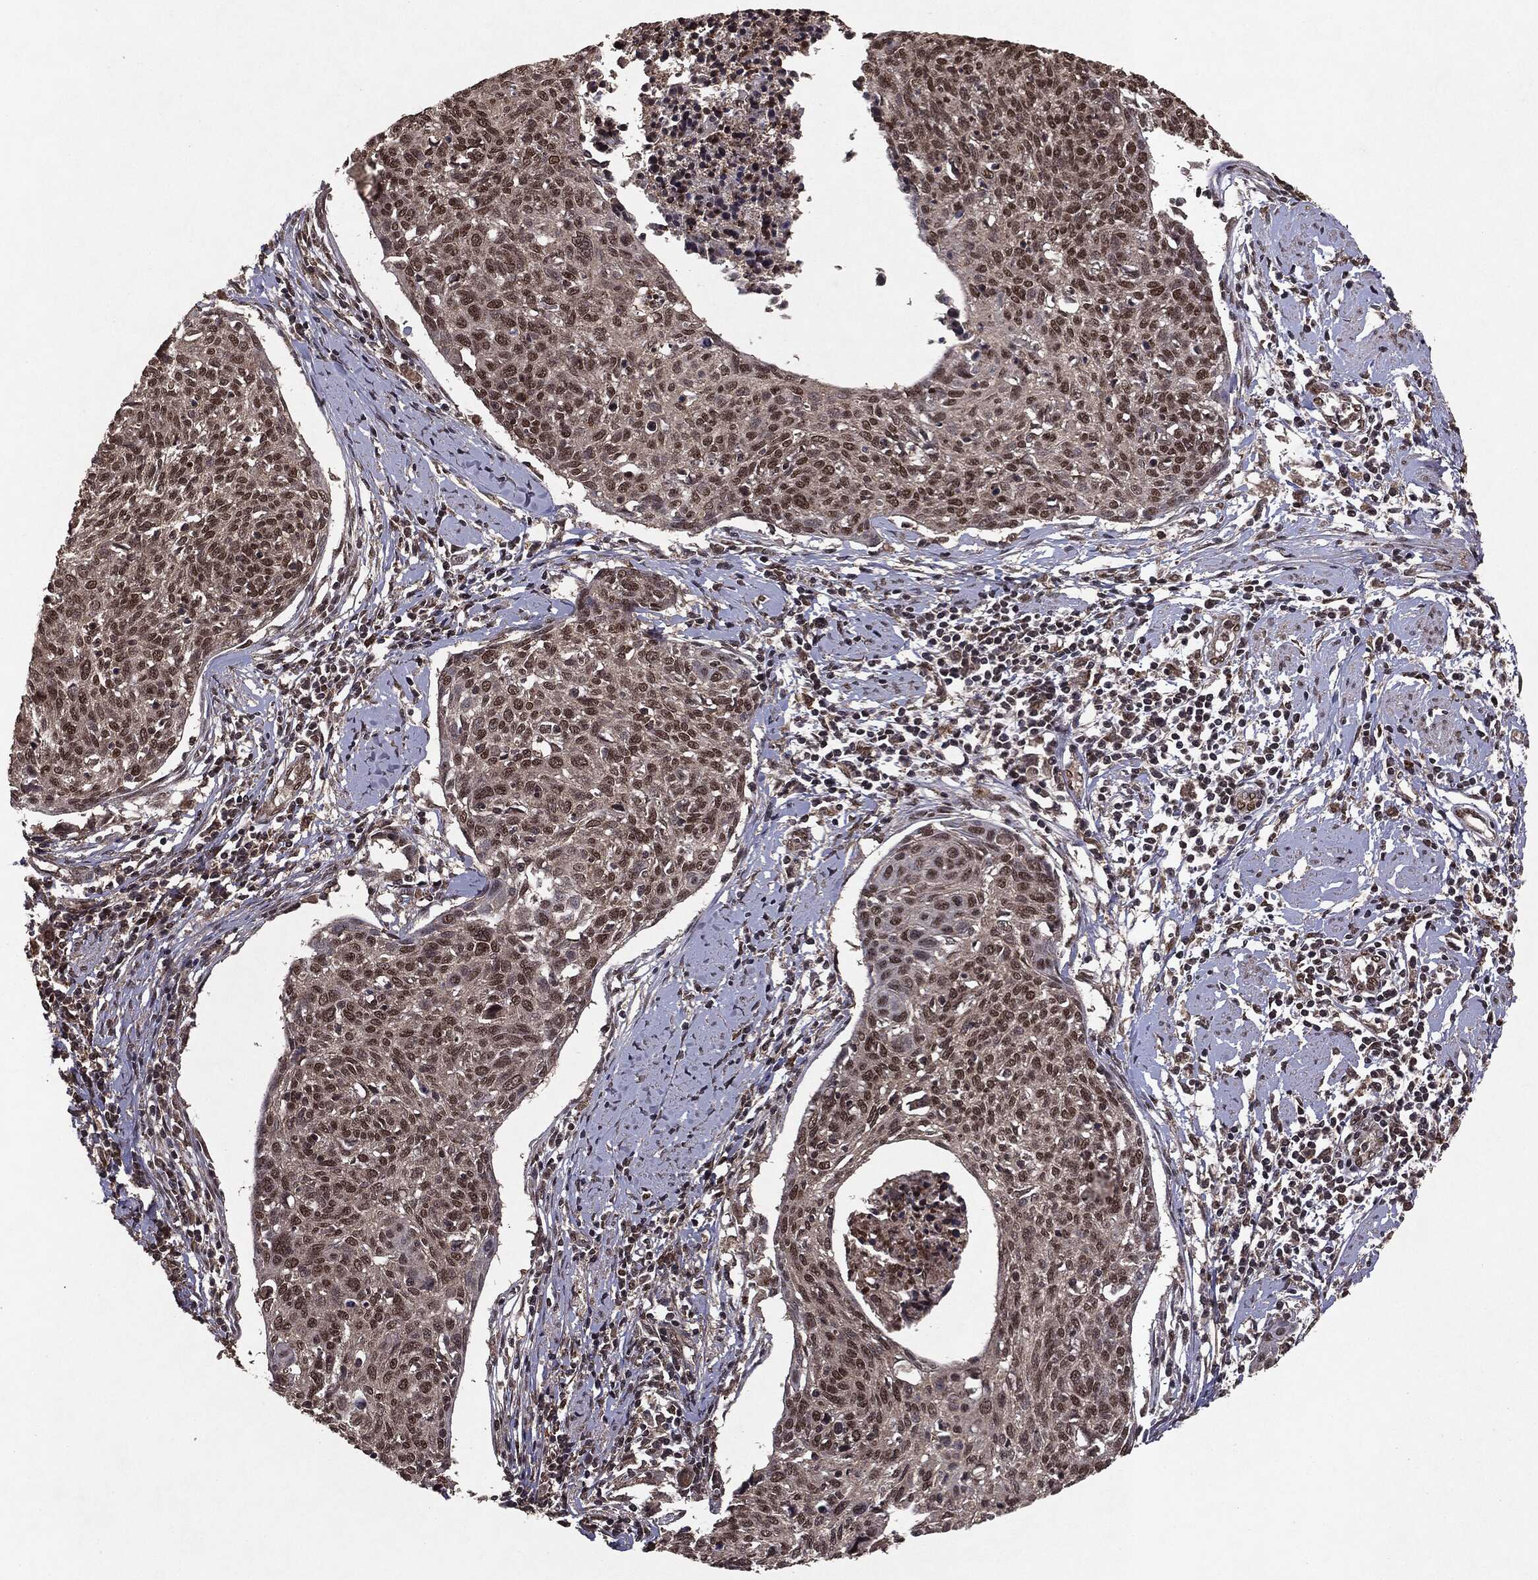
{"staining": {"intensity": "moderate", "quantity": ">75%", "location": "nuclear"}, "tissue": "cervical cancer", "cell_type": "Tumor cells", "image_type": "cancer", "snomed": [{"axis": "morphology", "description": "Squamous cell carcinoma, NOS"}, {"axis": "topography", "description": "Cervix"}], "caption": "Tumor cells exhibit medium levels of moderate nuclear staining in about >75% of cells in human cervical squamous cell carcinoma. The staining was performed using DAB to visualize the protein expression in brown, while the nuclei were stained in blue with hematoxylin (Magnification: 20x).", "gene": "PEBP1", "patient": {"sex": "female", "age": 49}}